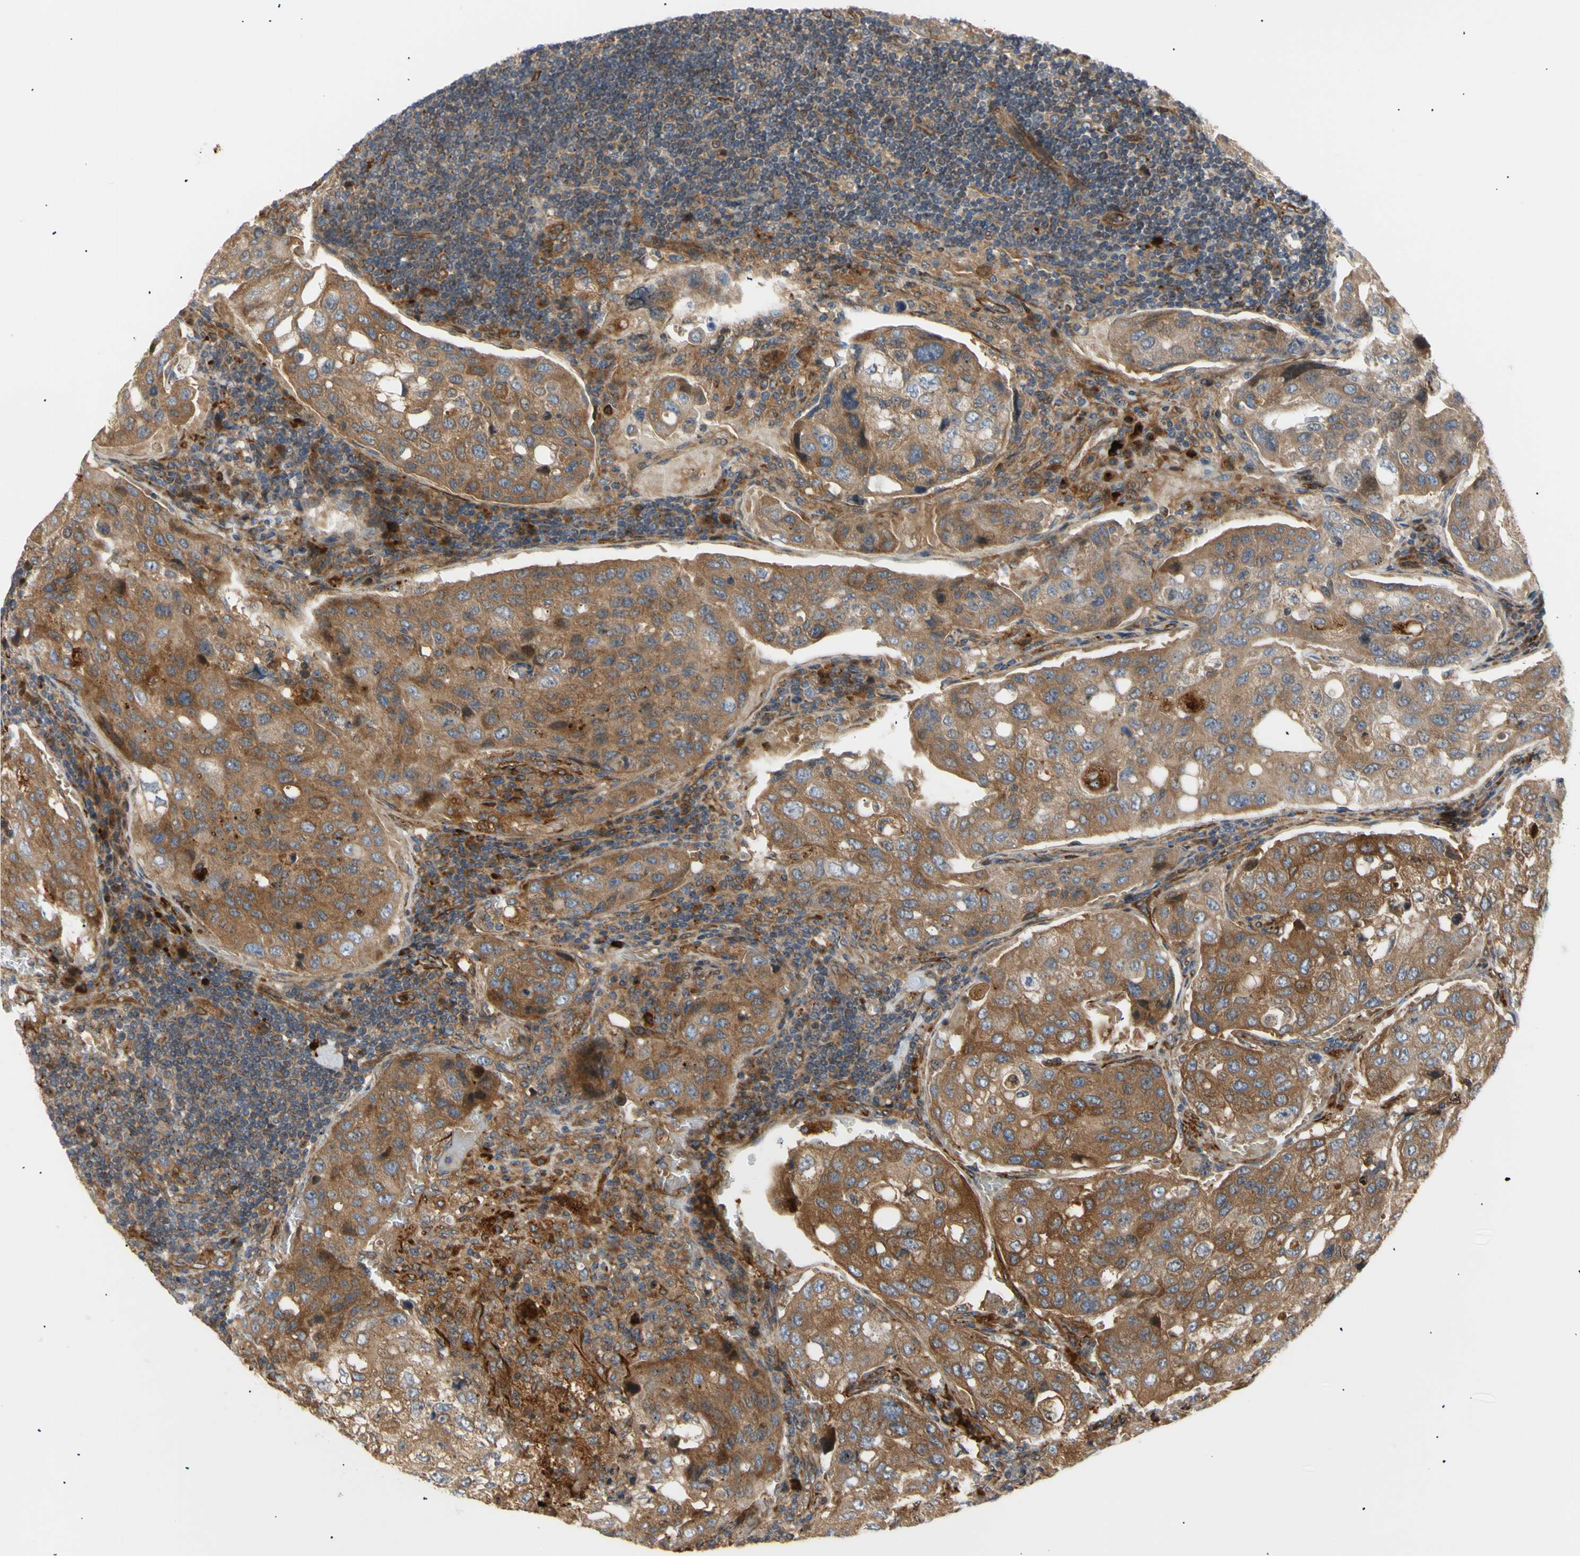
{"staining": {"intensity": "moderate", "quantity": ">75%", "location": "cytoplasmic/membranous"}, "tissue": "urothelial cancer", "cell_type": "Tumor cells", "image_type": "cancer", "snomed": [{"axis": "morphology", "description": "Urothelial carcinoma, High grade"}, {"axis": "topography", "description": "Lymph node"}, {"axis": "topography", "description": "Urinary bladder"}], "caption": "High-grade urothelial carcinoma tissue exhibits moderate cytoplasmic/membranous positivity in about >75% of tumor cells", "gene": "TUBG2", "patient": {"sex": "male", "age": 51}}